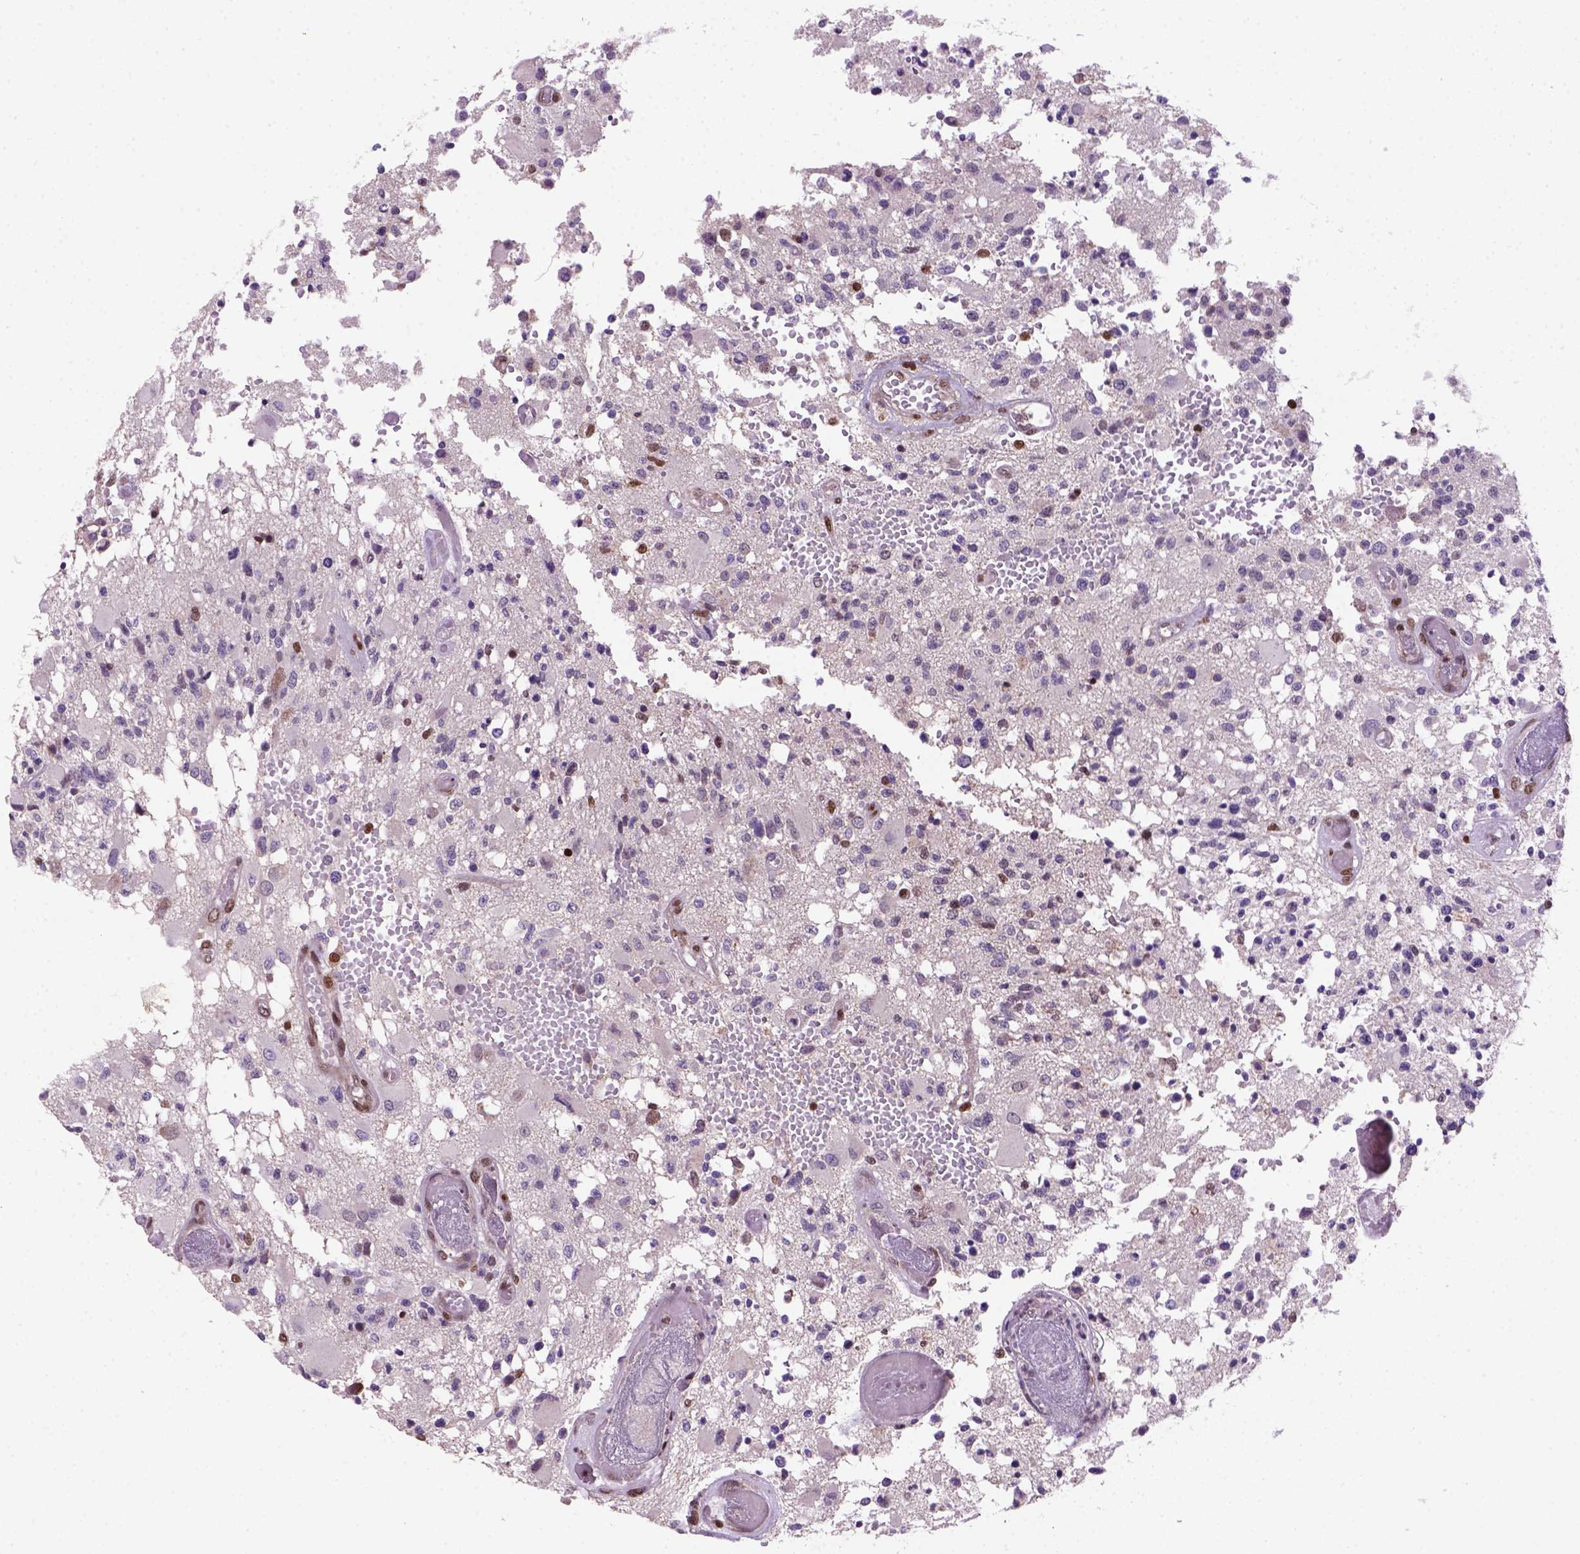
{"staining": {"intensity": "moderate", "quantity": "<25%", "location": "nuclear"}, "tissue": "glioma", "cell_type": "Tumor cells", "image_type": "cancer", "snomed": [{"axis": "morphology", "description": "Glioma, malignant, High grade"}, {"axis": "topography", "description": "Brain"}], "caption": "DAB immunohistochemical staining of glioma reveals moderate nuclear protein positivity in about <25% of tumor cells.", "gene": "MGMT", "patient": {"sex": "female", "age": 63}}